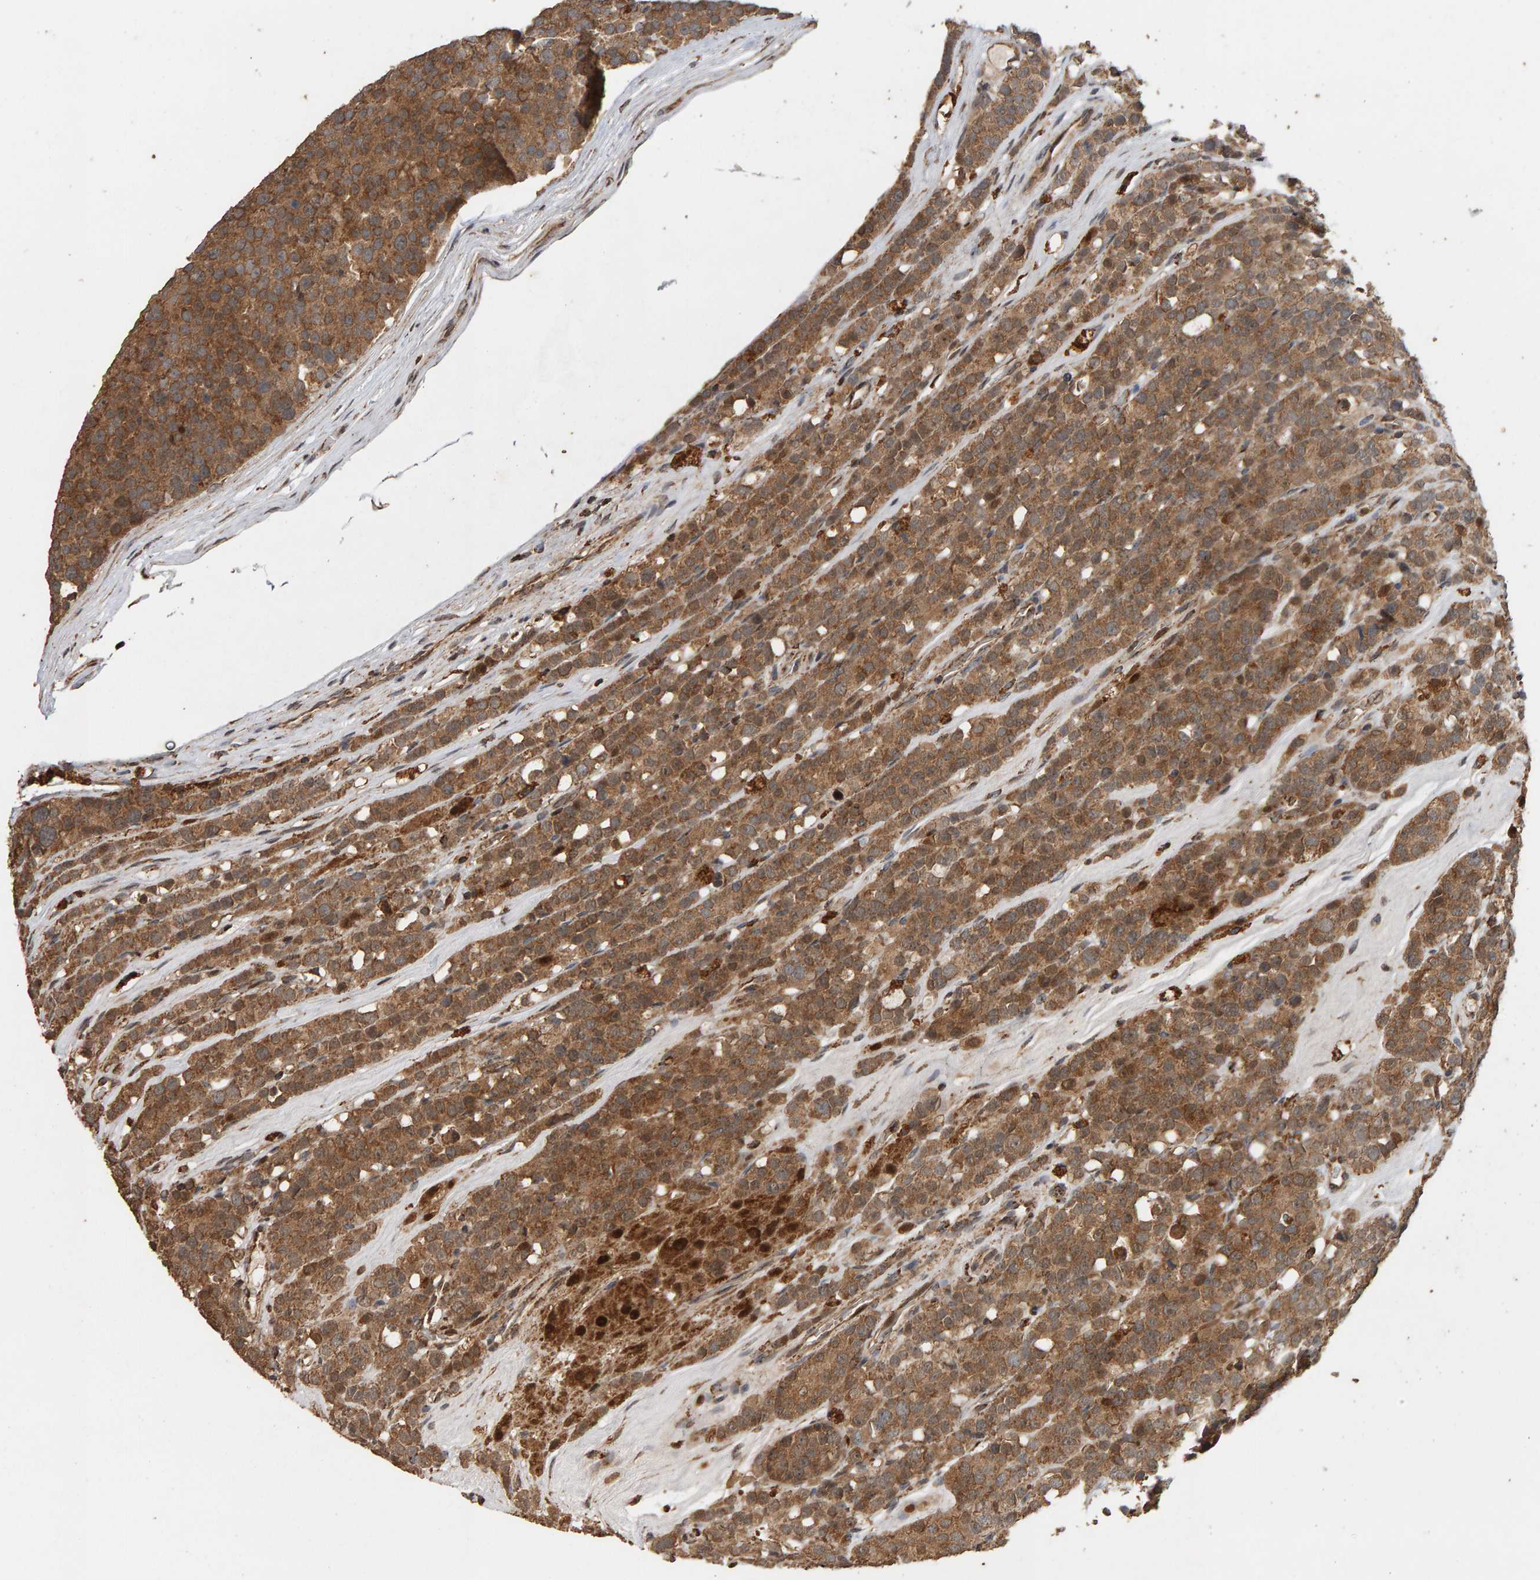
{"staining": {"intensity": "moderate", "quantity": ">75%", "location": "cytoplasmic/membranous"}, "tissue": "testis cancer", "cell_type": "Tumor cells", "image_type": "cancer", "snomed": [{"axis": "morphology", "description": "Seminoma, NOS"}, {"axis": "topography", "description": "Testis"}], "caption": "Human testis cancer (seminoma) stained with a brown dye reveals moderate cytoplasmic/membranous positive expression in about >75% of tumor cells.", "gene": "GSTK1", "patient": {"sex": "male", "age": 71}}